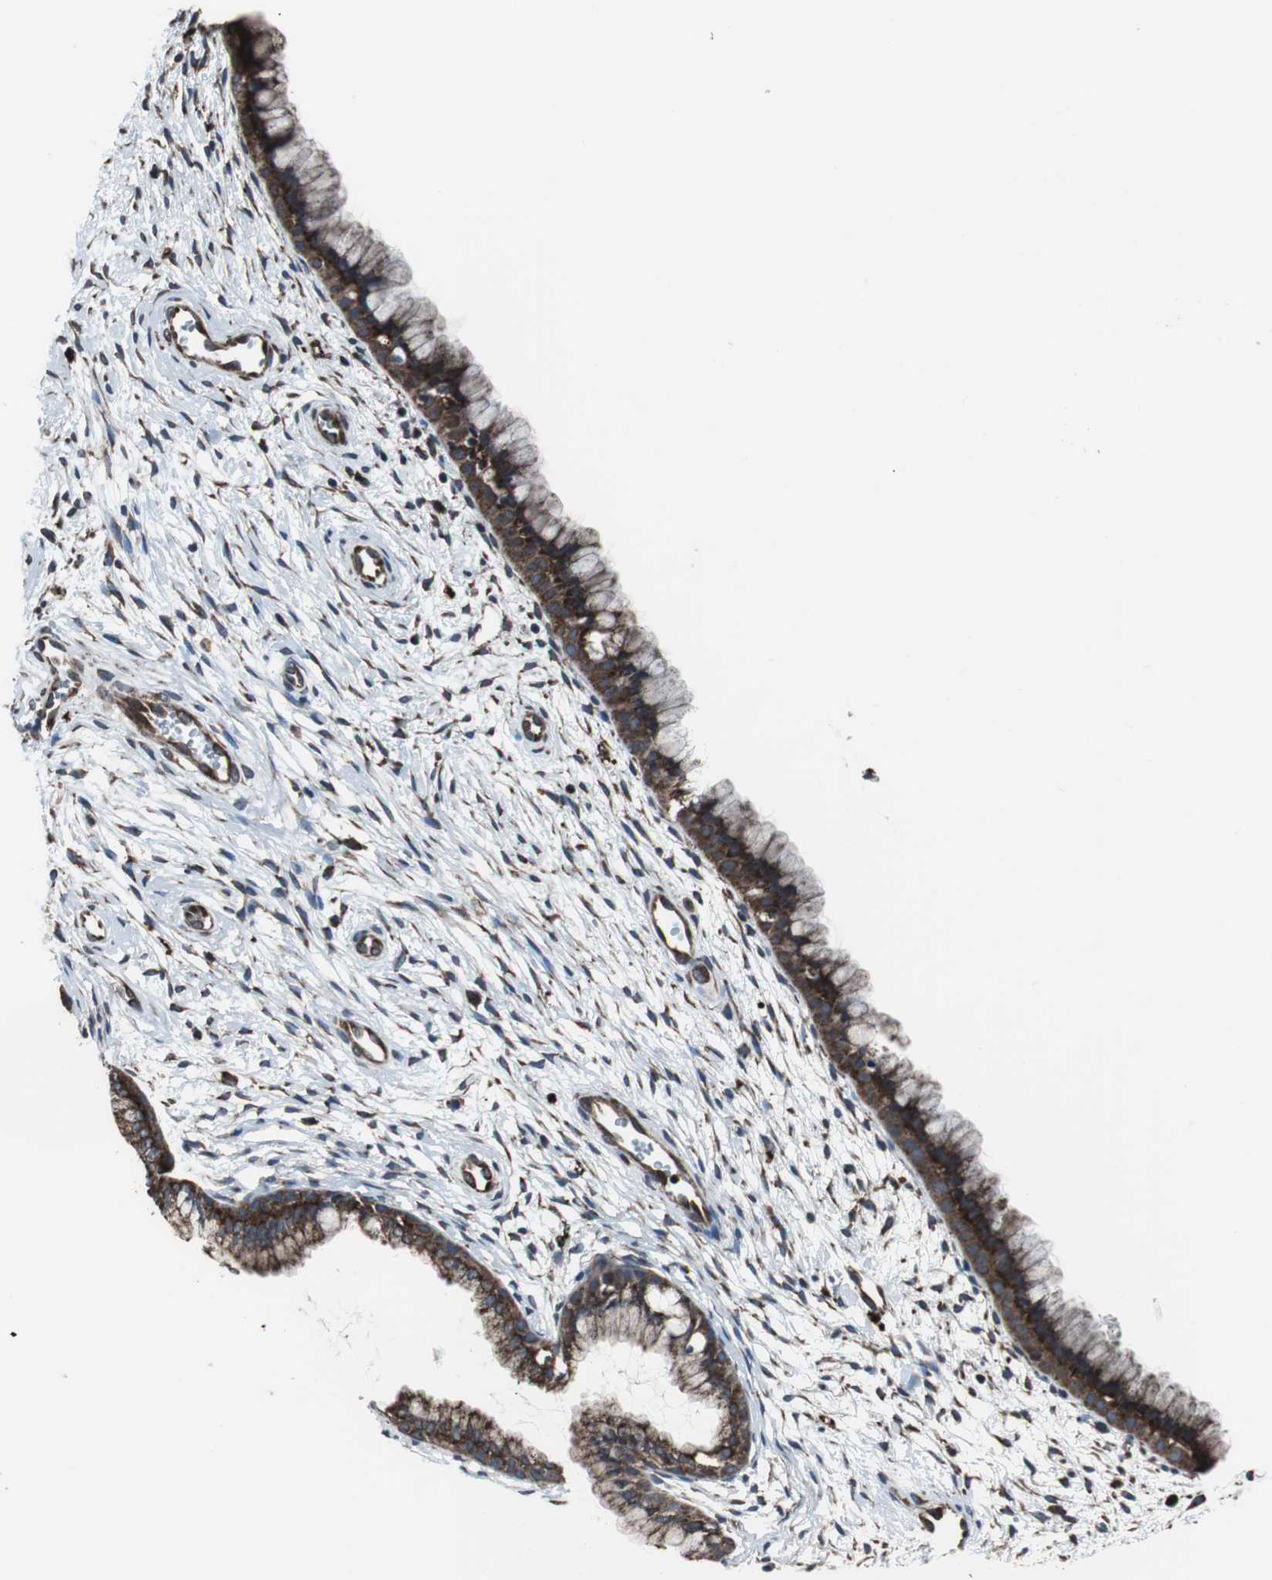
{"staining": {"intensity": "strong", "quantity": ">75%", "location": "cytoplasmic/membranous"}, "tissue": "cervix", "cell_type": "Glandular cells", "image_type": "normal", "snomed": [{"axis": "morphology", "description": "Normal tissue, NOS"}, {"axis": "topography", "description": "Cervix"}], "caption": "A high amount of strong cytoplasmic/membranous expression is identified in approximately >75% of glandular cells in normal cervix.", "gene": "USP10", "patient": {"sex": "female", "age": 39}}